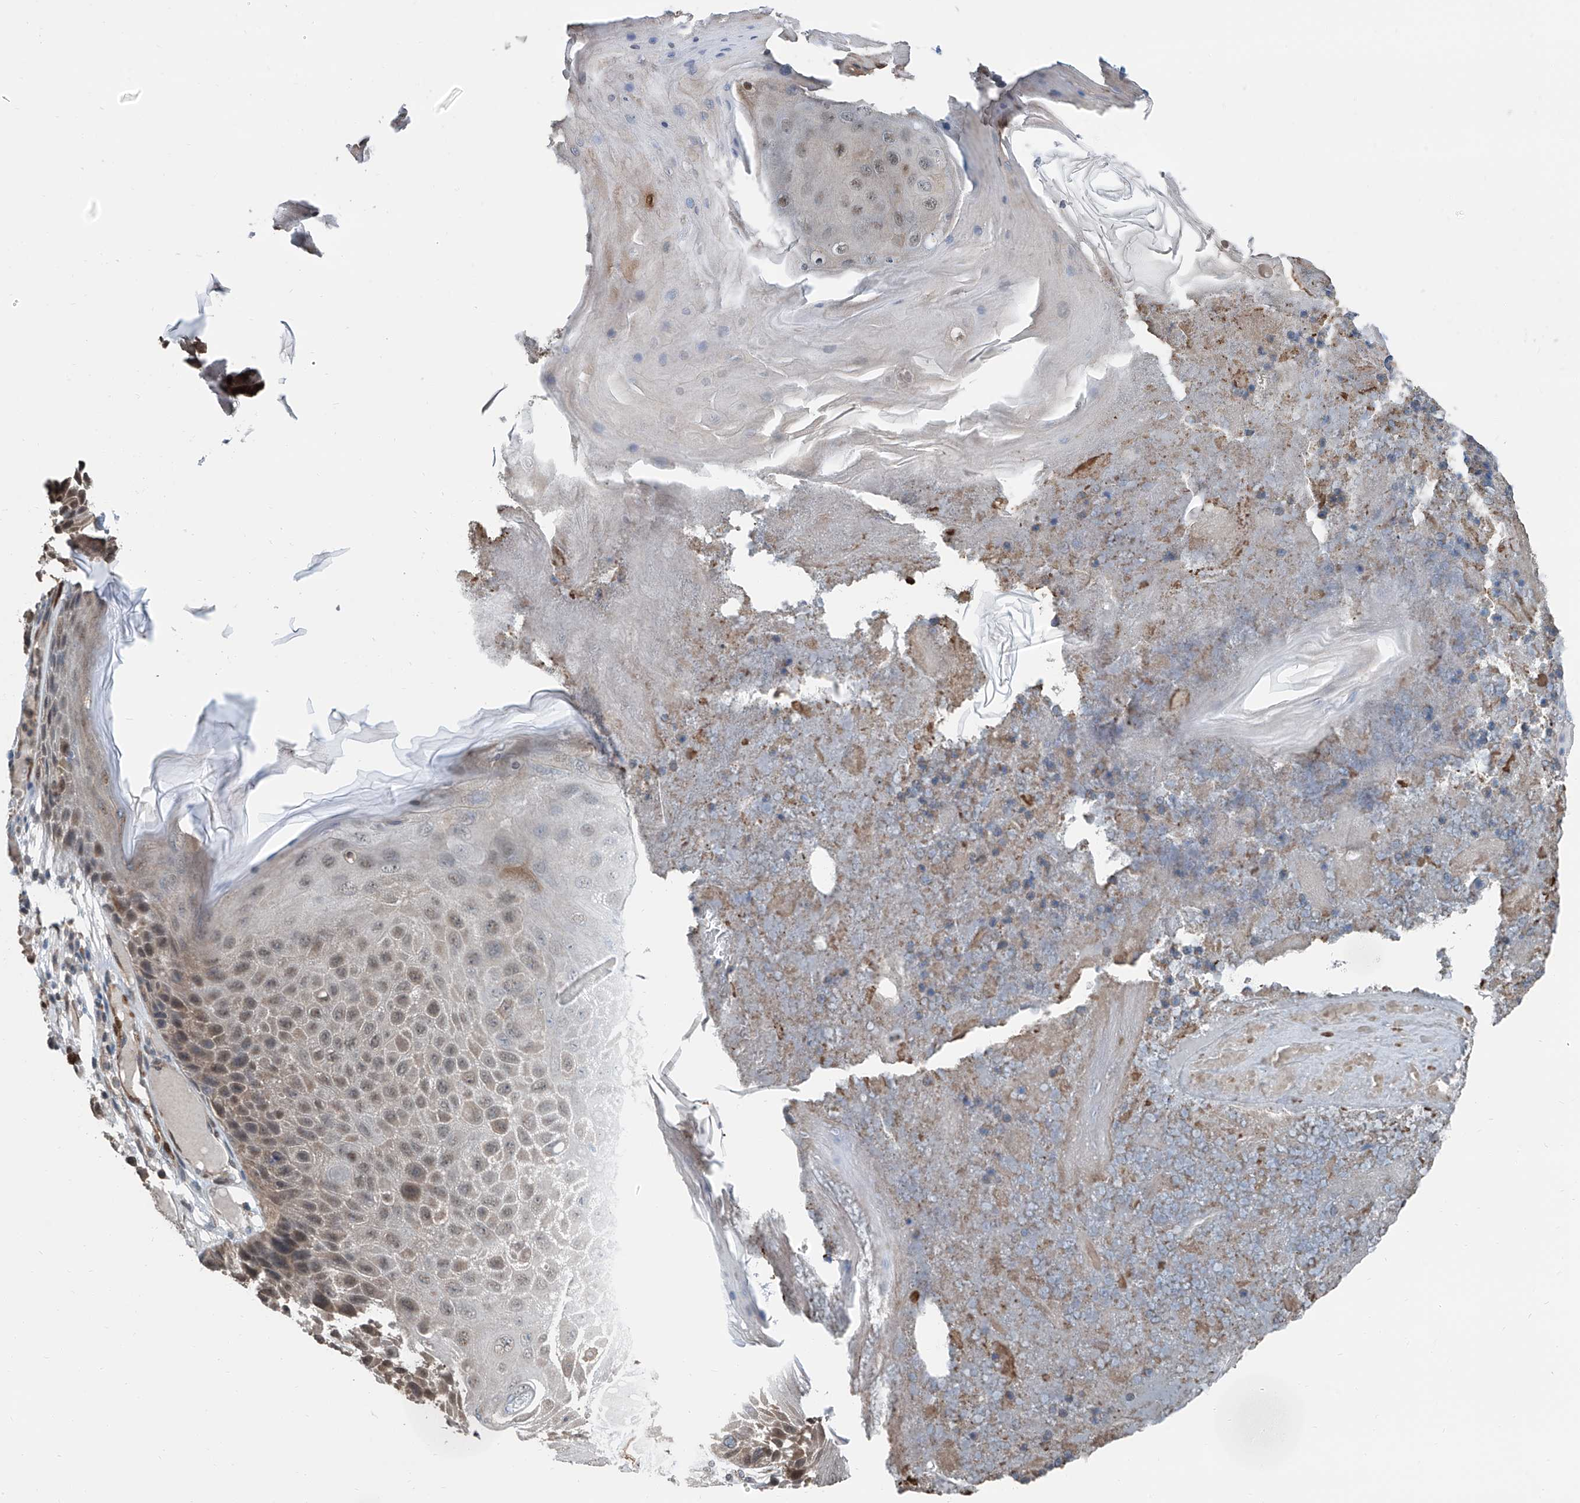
{"staining": {"intensity": "moderate", "quantity": "25%-75%", "location": "cytoplasmic/membranous,nuclear"}, "tissue": "skin cancer", "cell_type": "Tumor cells", "image_type": "cancer", "snomed": [{"axis": "morphology", "description": "Squamous cell carcinoma, NOS"}, {"axis": "topography", "description": "Skin"}], "caption": "Immunohistochemistry micrograph of neoplastic tissue: human skin cancer stained using IHC reveals medium levels of moderate protein expression localized specifically in the cytoplasmic/membranous and nuclear of tumor cells, appearing as a cytoplasmic/membranous and nuclear brown color.", "gene": "HSPA6", "patient": {"sex": "female", "age": 88}}